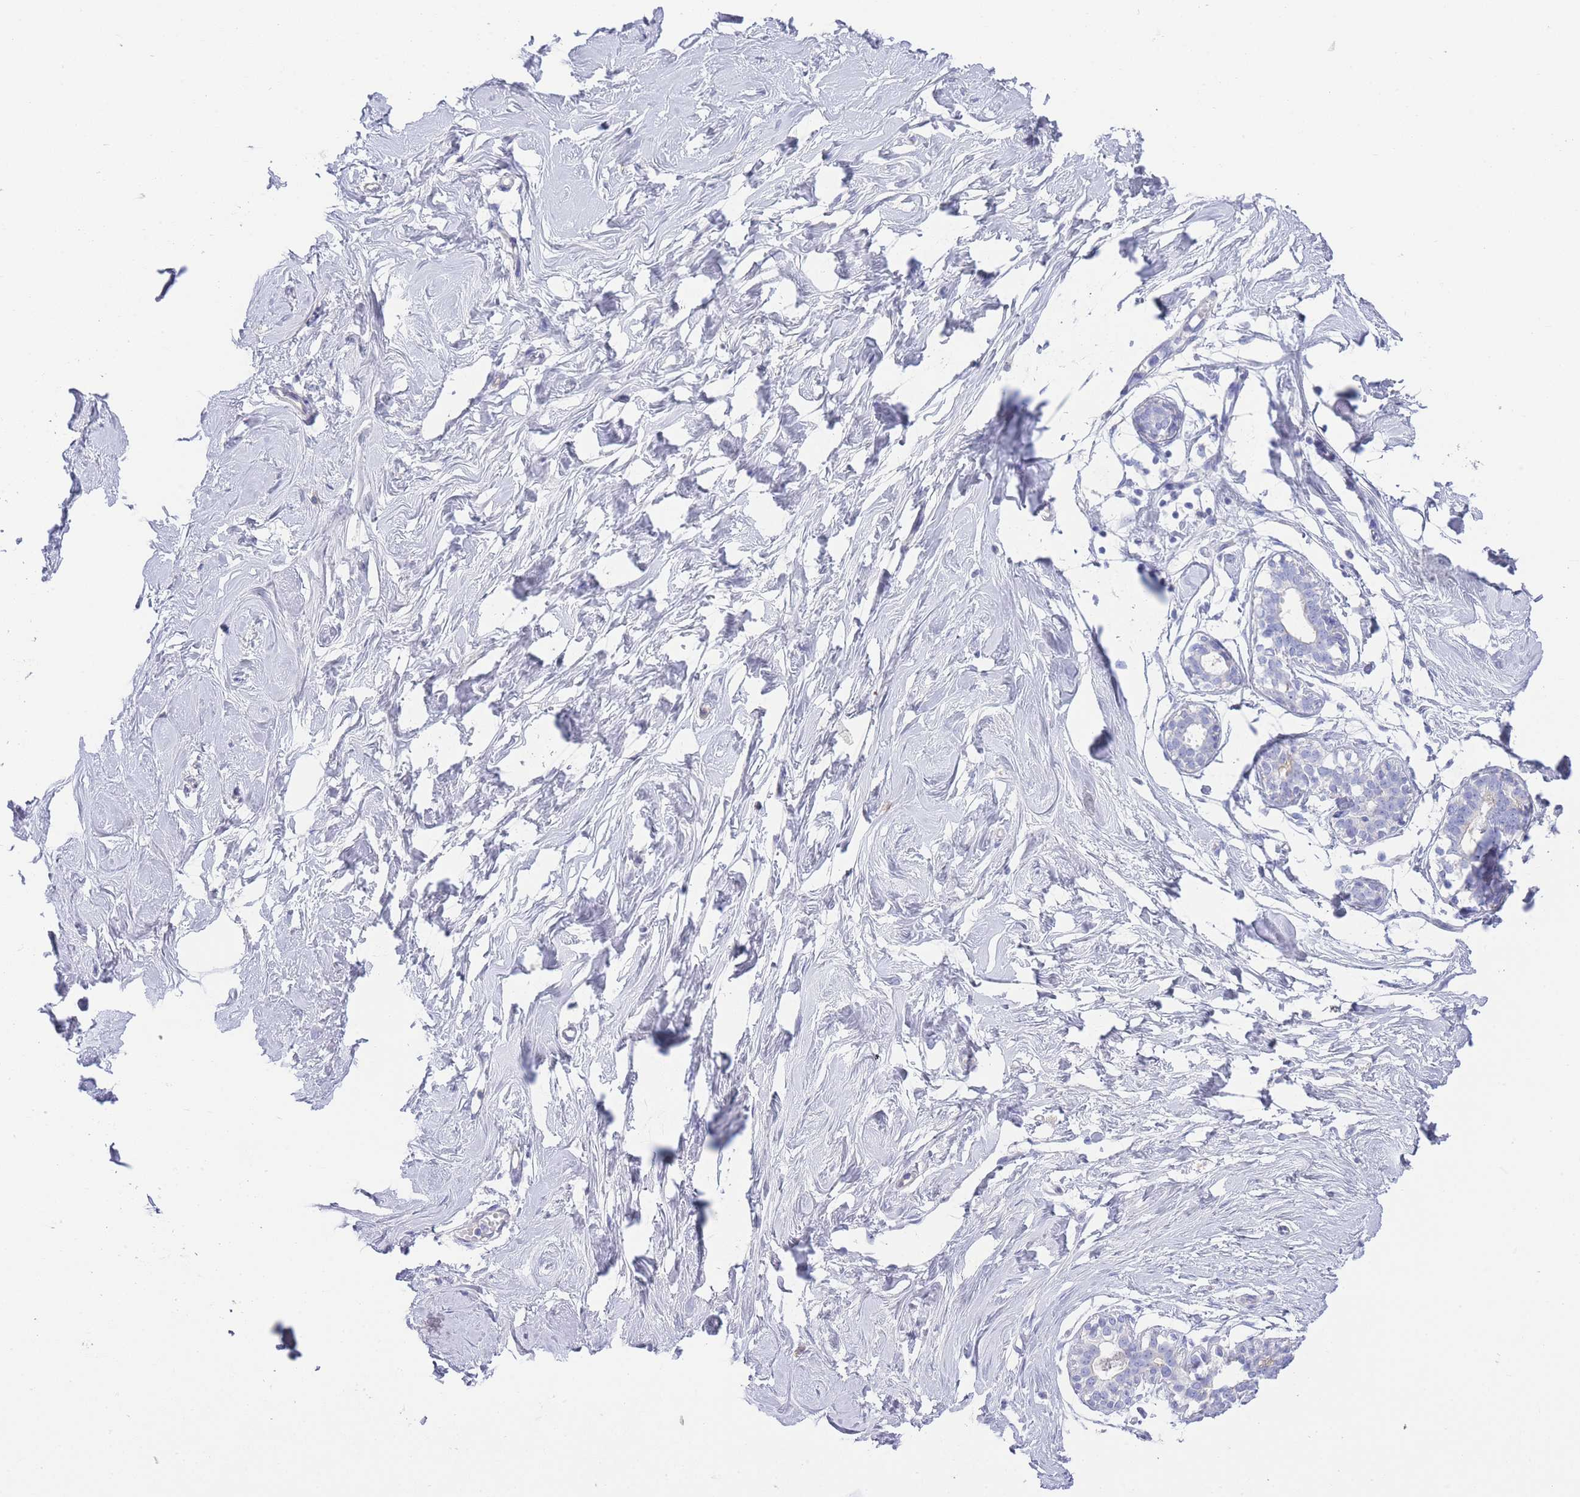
{"staining": {"intensity": "negative", "quantity": "none", "location": "none"}, "tissue": "breast", "cell_type": "Adipocytes", "image_type": "normal", "snomed": [{"axis": "morphology", "description": "Normal tissue, NOS"}, {"axis": "morphology", "description": "Adenoma, NOS"}, {"axis": "topography", "description": "Breast"}], "caption": "Breast was stained to show a protein in brown. There is no significant staining in adipocytes. (Stains: DAB (3,3'-diaminobenzidine) immunohistochemistry with hematoxylin counter stain, Microscopy: brightfield microscopy at high magnification).", "gene": "LRRC37A2", "patient": {"sex": "female", "age": 23}}